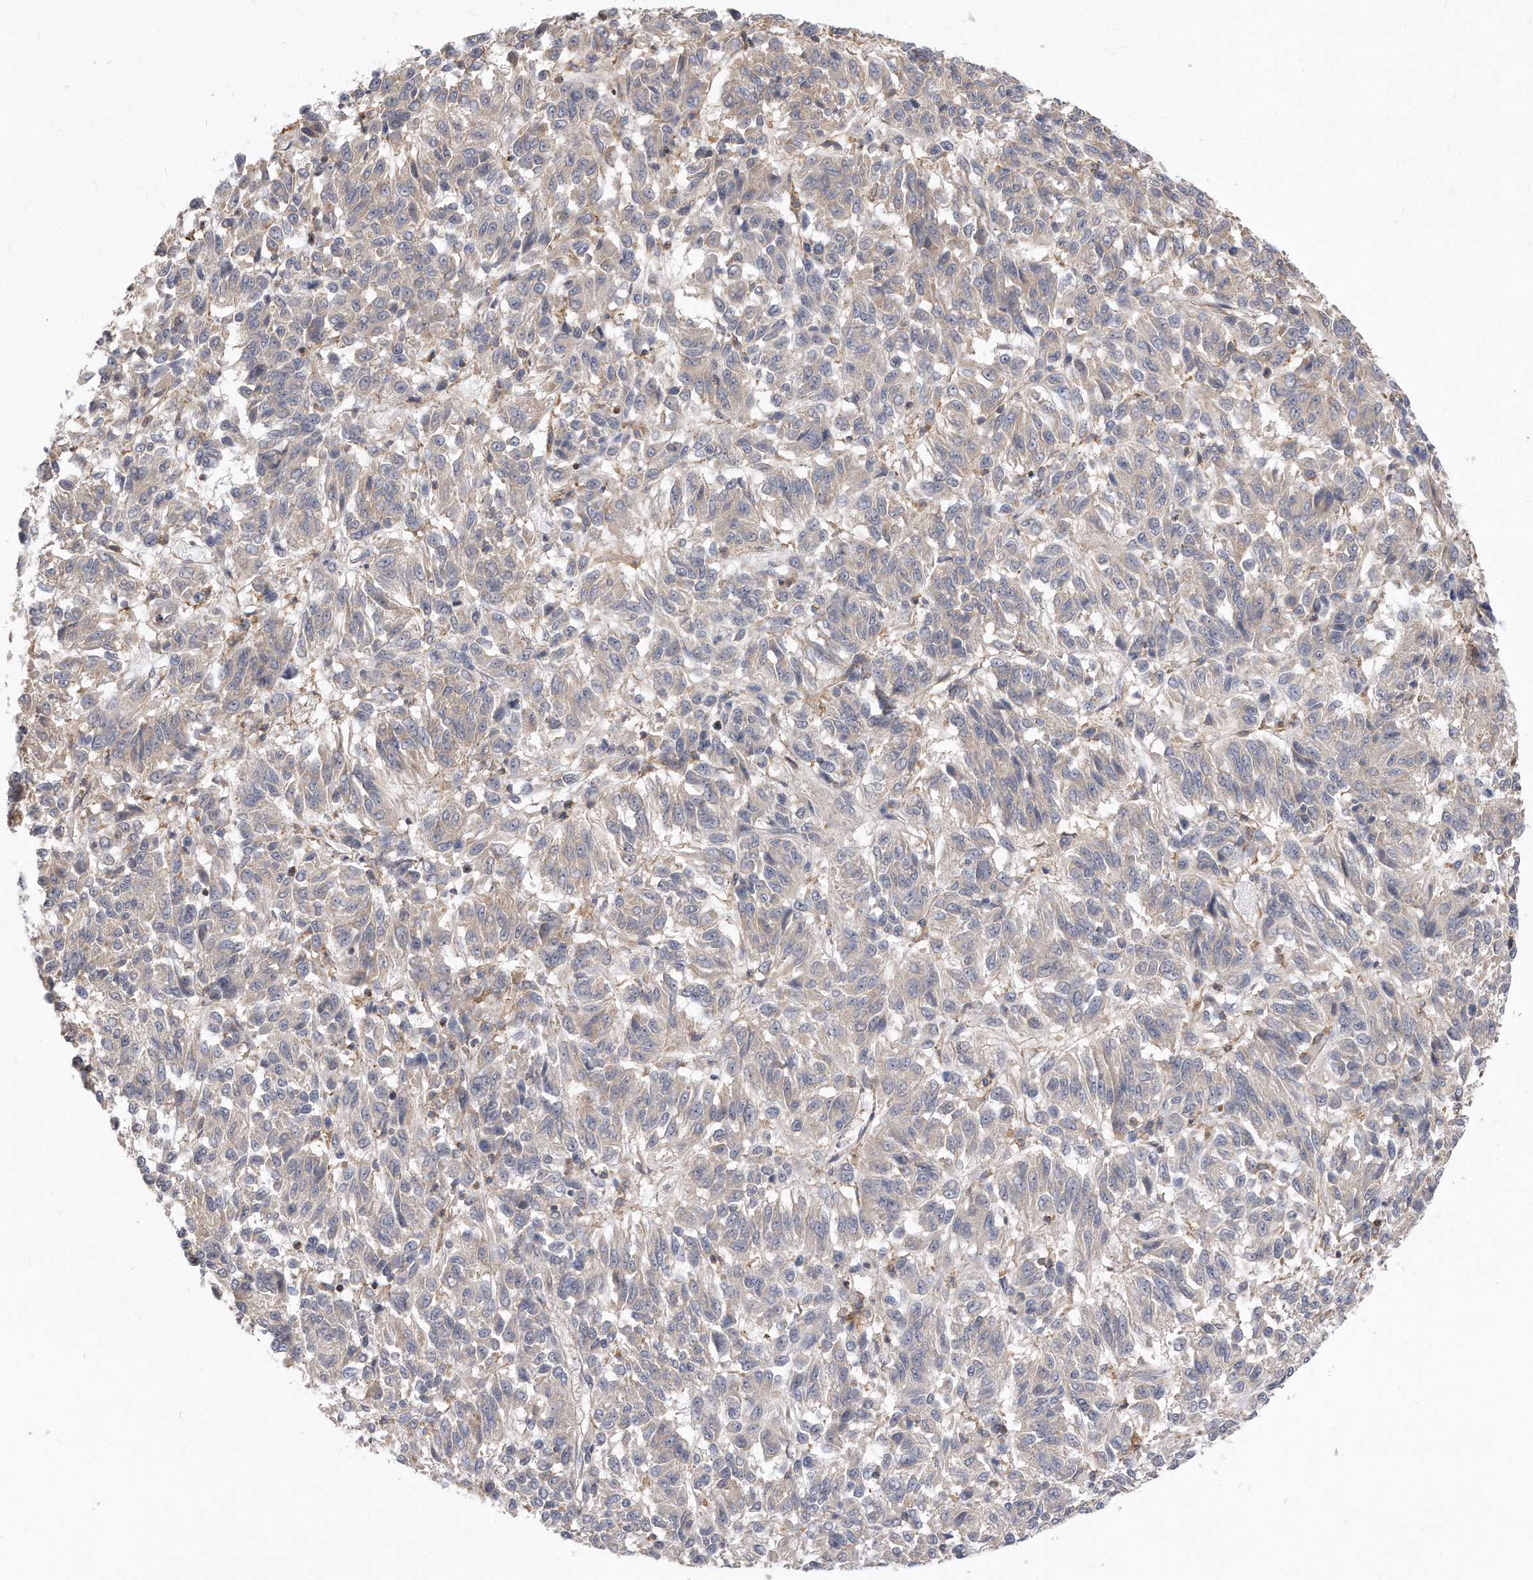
{"staining": {"intensity": "weak", "quantity": "<25%", "location": "nuclear"}, "tissue": "melanoma", "cell_type": "Tumor cells", "image_type": "cancer", "snomed": [{"axis": "morphology", "description": "Malignant melanoma, Metastatic site"}, {"axis": "topography", "description": "Lung"}], "caption": "Melanoma was stained to show a protein in brown. There is no significant positivity in tumor cells.", "gene": "TCP1", "patient": {"sex": "male", "age": 64}}